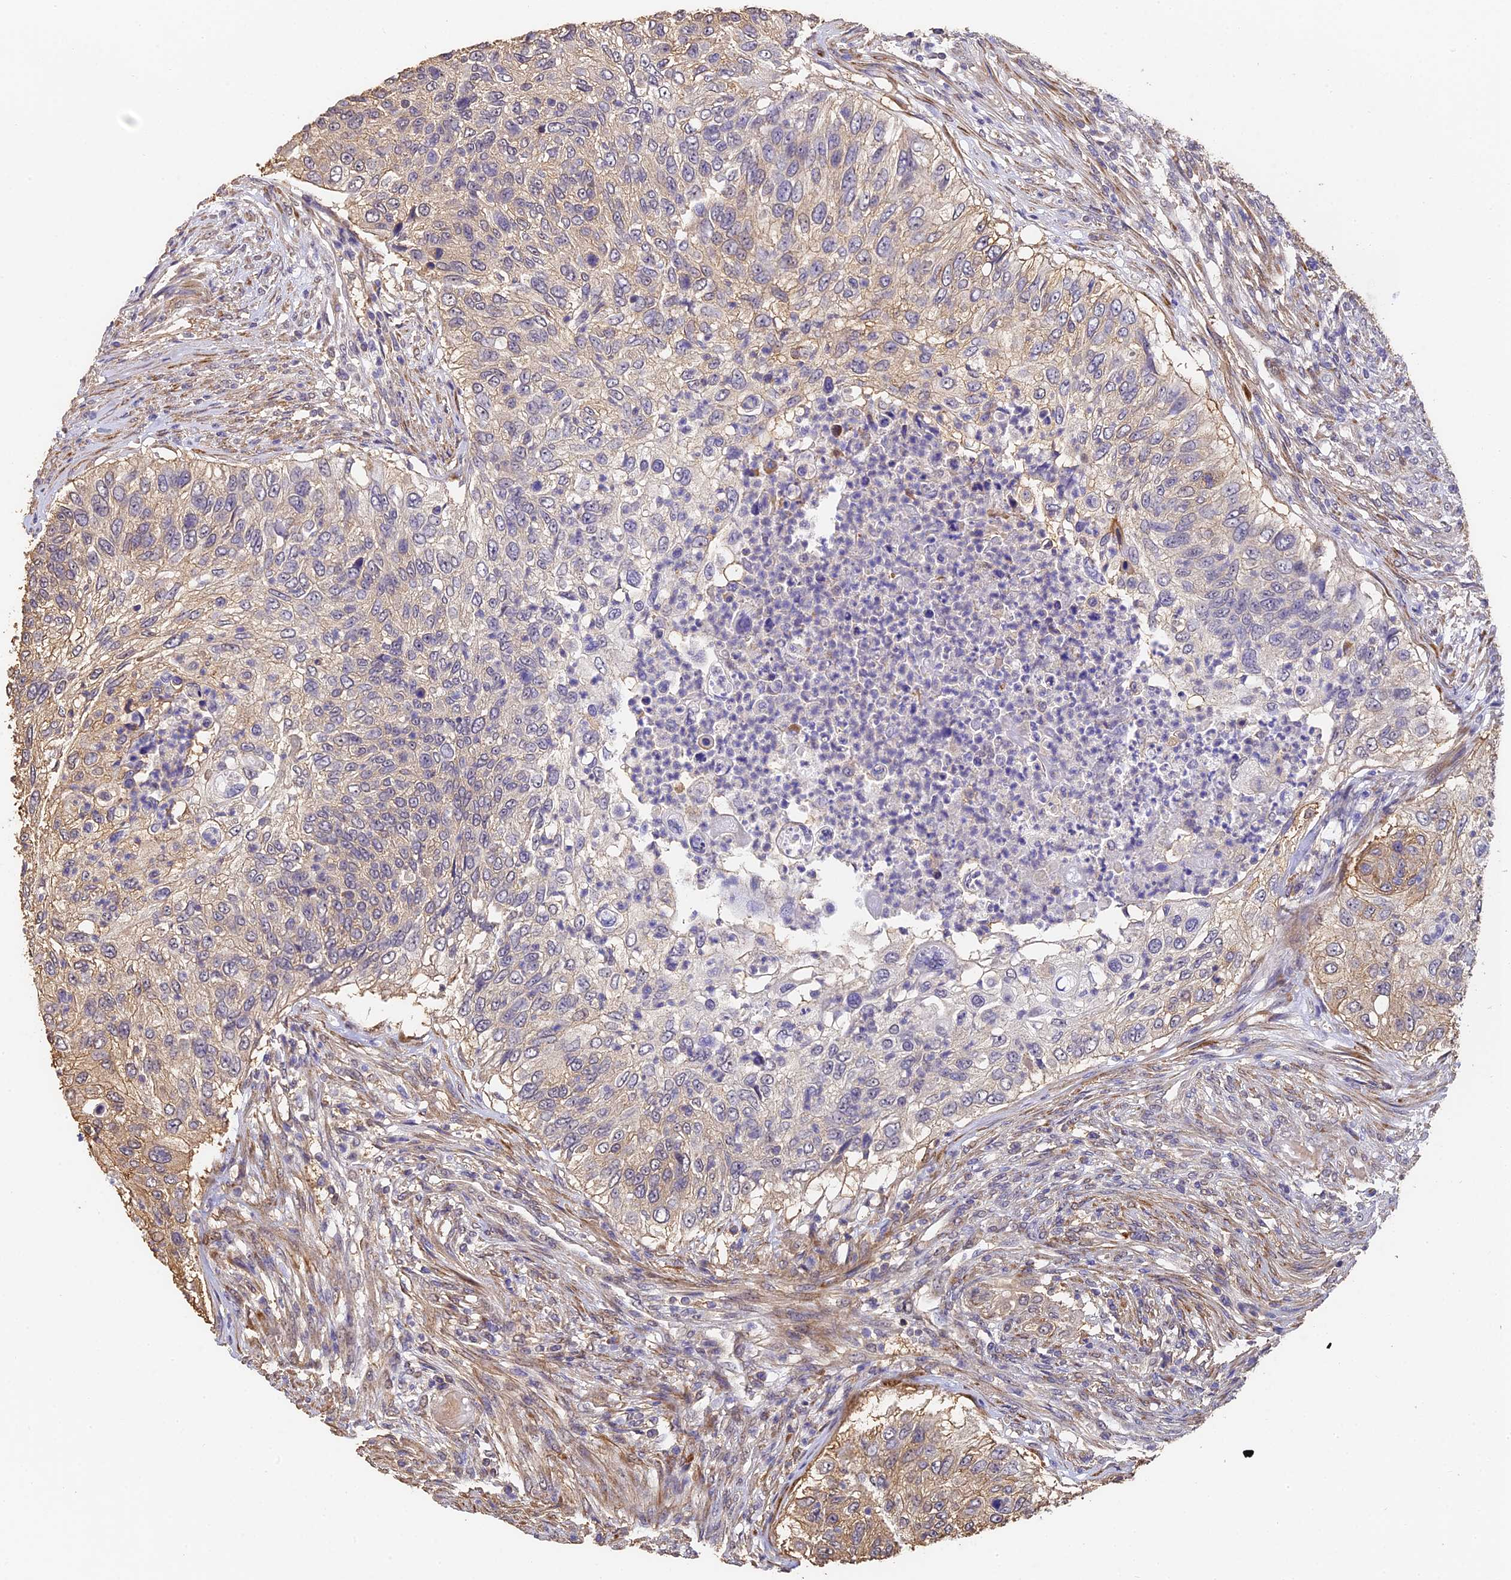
{"staining": {"intensity": "moderate", "quantity": "<25%", "location": "cytoplasmic/membranous"}, "tissue": "urothelial cancer", "cell_type": "Tumor cells", "image_type": "cancer", "snomed": [{"axis": "morphology", "description": "Urothelial carcinoma, High grade"}, {"axis": "topography", "description": "Urinary bladder"}], "caption": "Protein staining shows moderate cytoplasmic/membranous staining in approximately <25% of tumor cells in high-grade urothelial carcinoma.", "gene": "SLC11A1", "patient": {"sex": "female", "age": 60}}